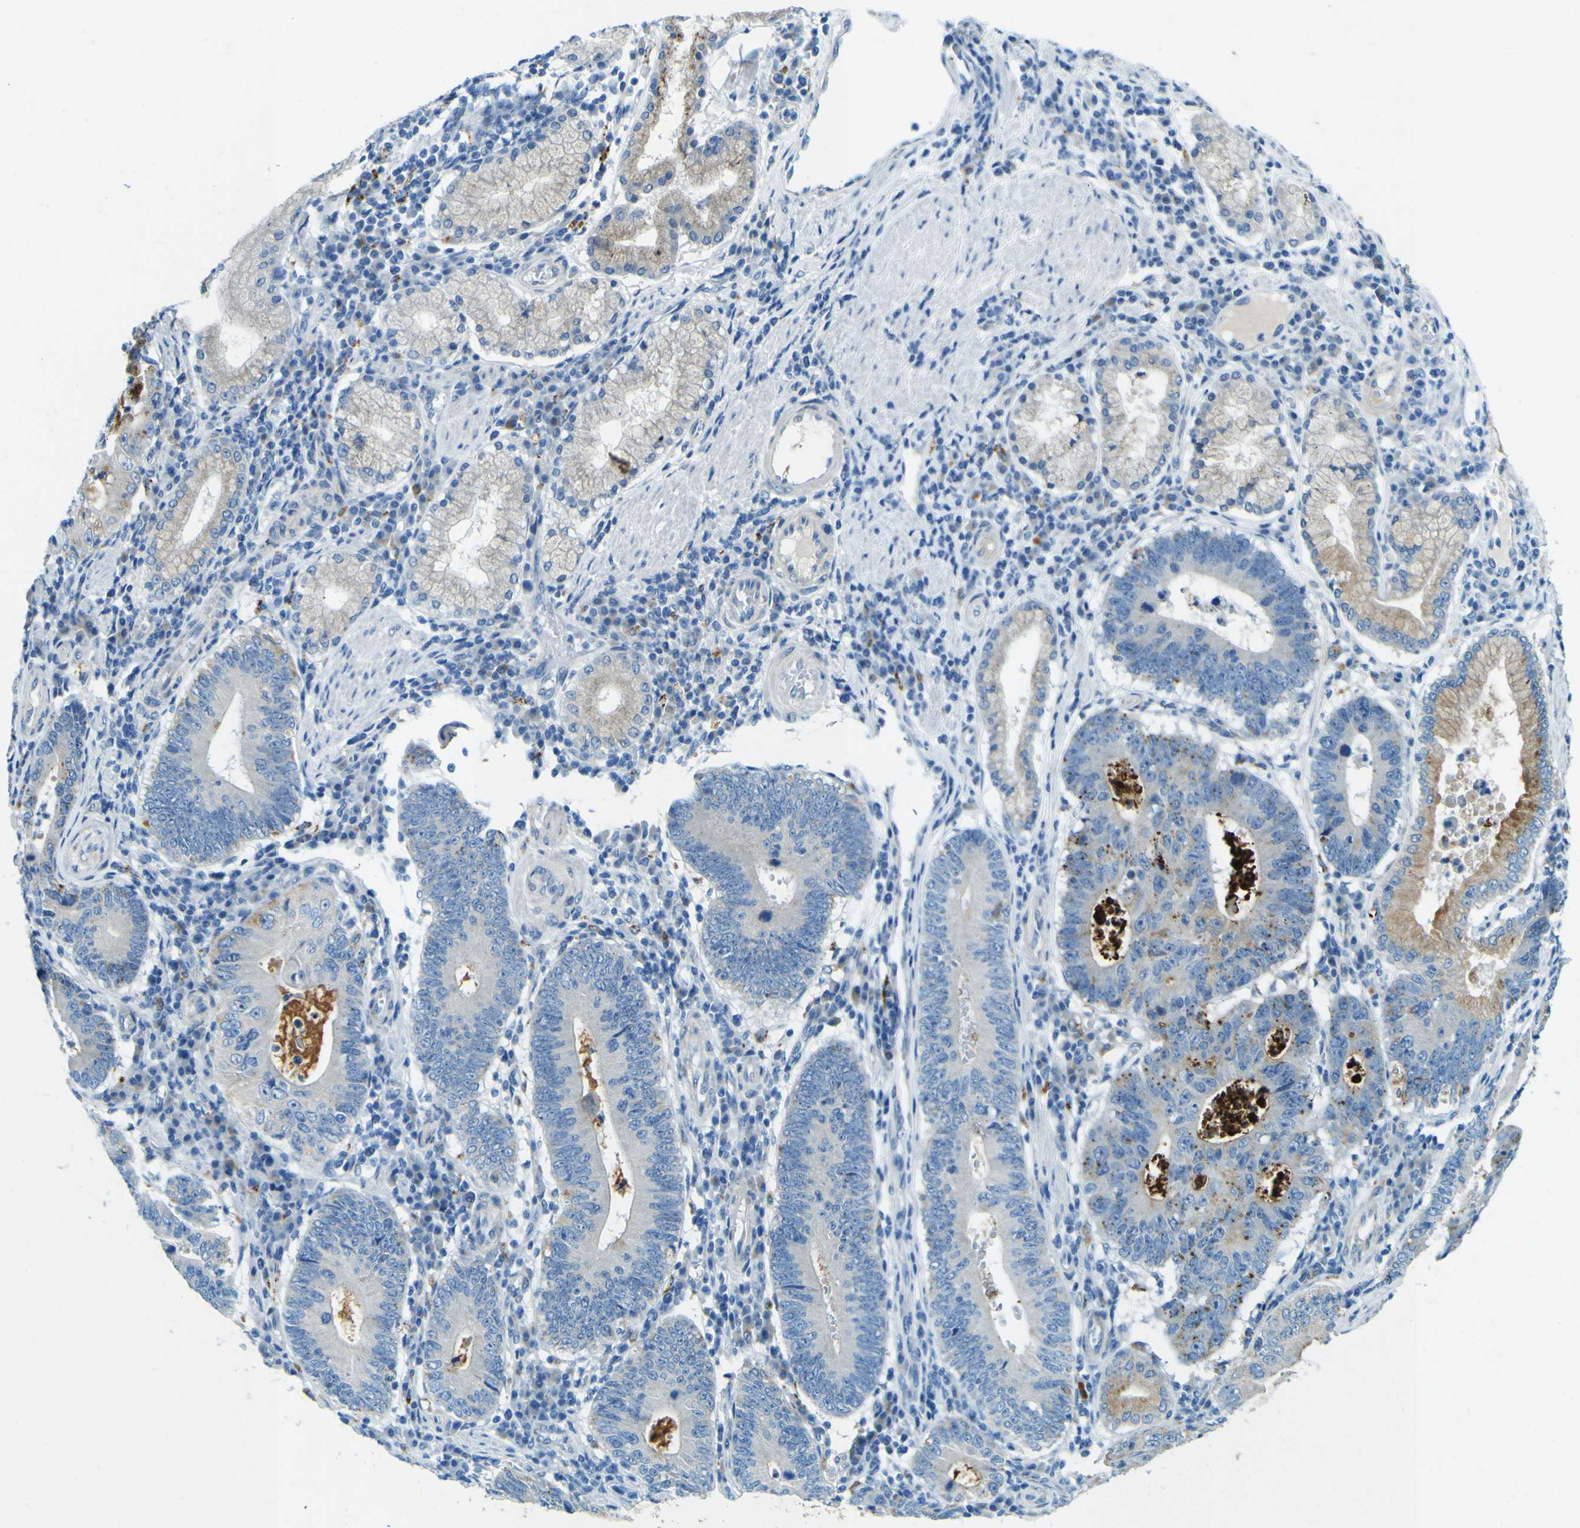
{"staining": {"intensity": "weak", "quantity": "<25%", "location": "cytoplasmic/membranous"}, "tissue": "stomach cancer", "cell_type": "Tumor cells", "image_type": "cancer", "snomed": [{"axis": "morphology", "description": "Adenocarcinoma, NOS"}, {"axis": "topography", "description": "Stomach"}], "caption": "High magnification brightfield microscopy of stomach cancer (adenocarcinoma) stained with DAB (brown) and counterstained with hematoxylin (blue): tumor cells show no significant positivity. (Brightfield microscopy of DAB IHC at high magnification).", "gene": "PDE9A", "patient": {"sex": "male", "age": 59}}